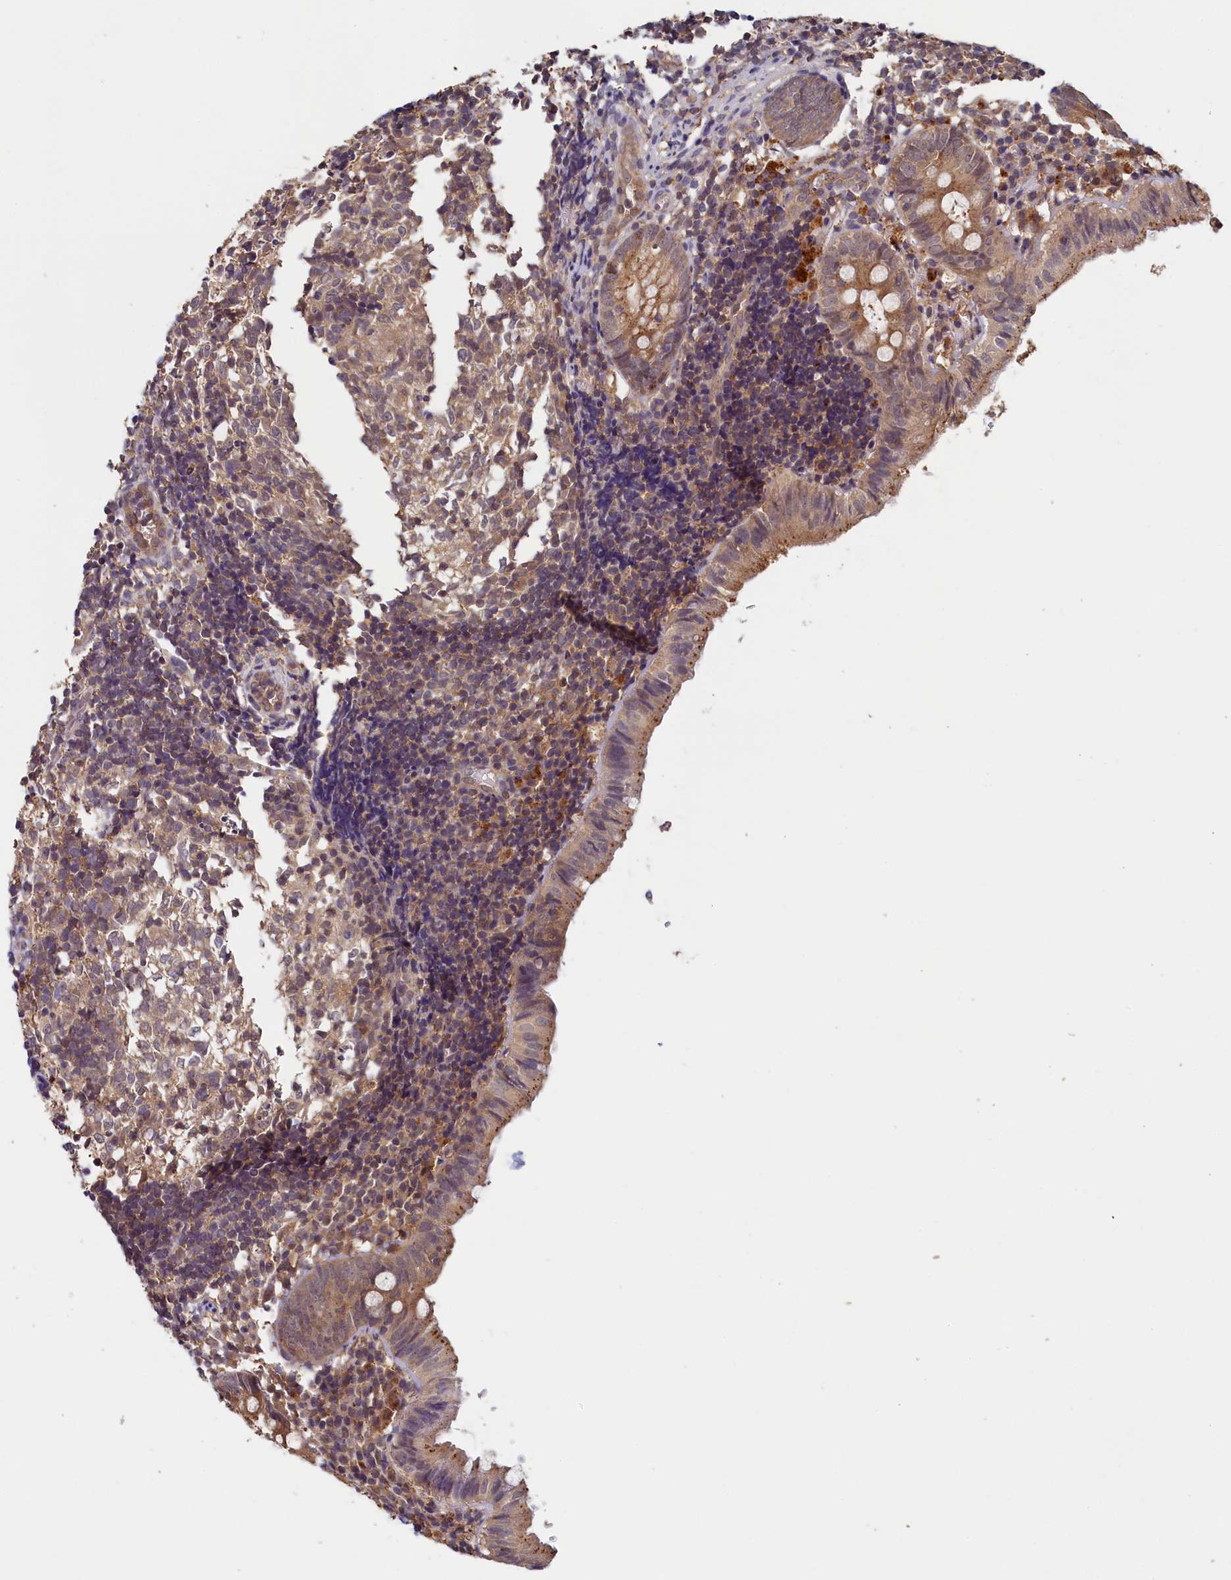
{"staining": {"intensity": "moderate", "quantity": ">75%", "location": "cytoplasmic/membranous"}, "tissue": "appendix", "cell_type": "Glandular cells", "image_type": "normal", "snomed": [{"axis": "morphology", "description": "Normal tissue, NOS"}, {"axis": "topography", "description": "Appendix"}], "caption": "Moderate cytoplasmic/membranous expression is present in about >75% of glandular cells in unremarkable appendix.", "gene": "NUBP2", "patient": {"sex": "male", "age": 8}}